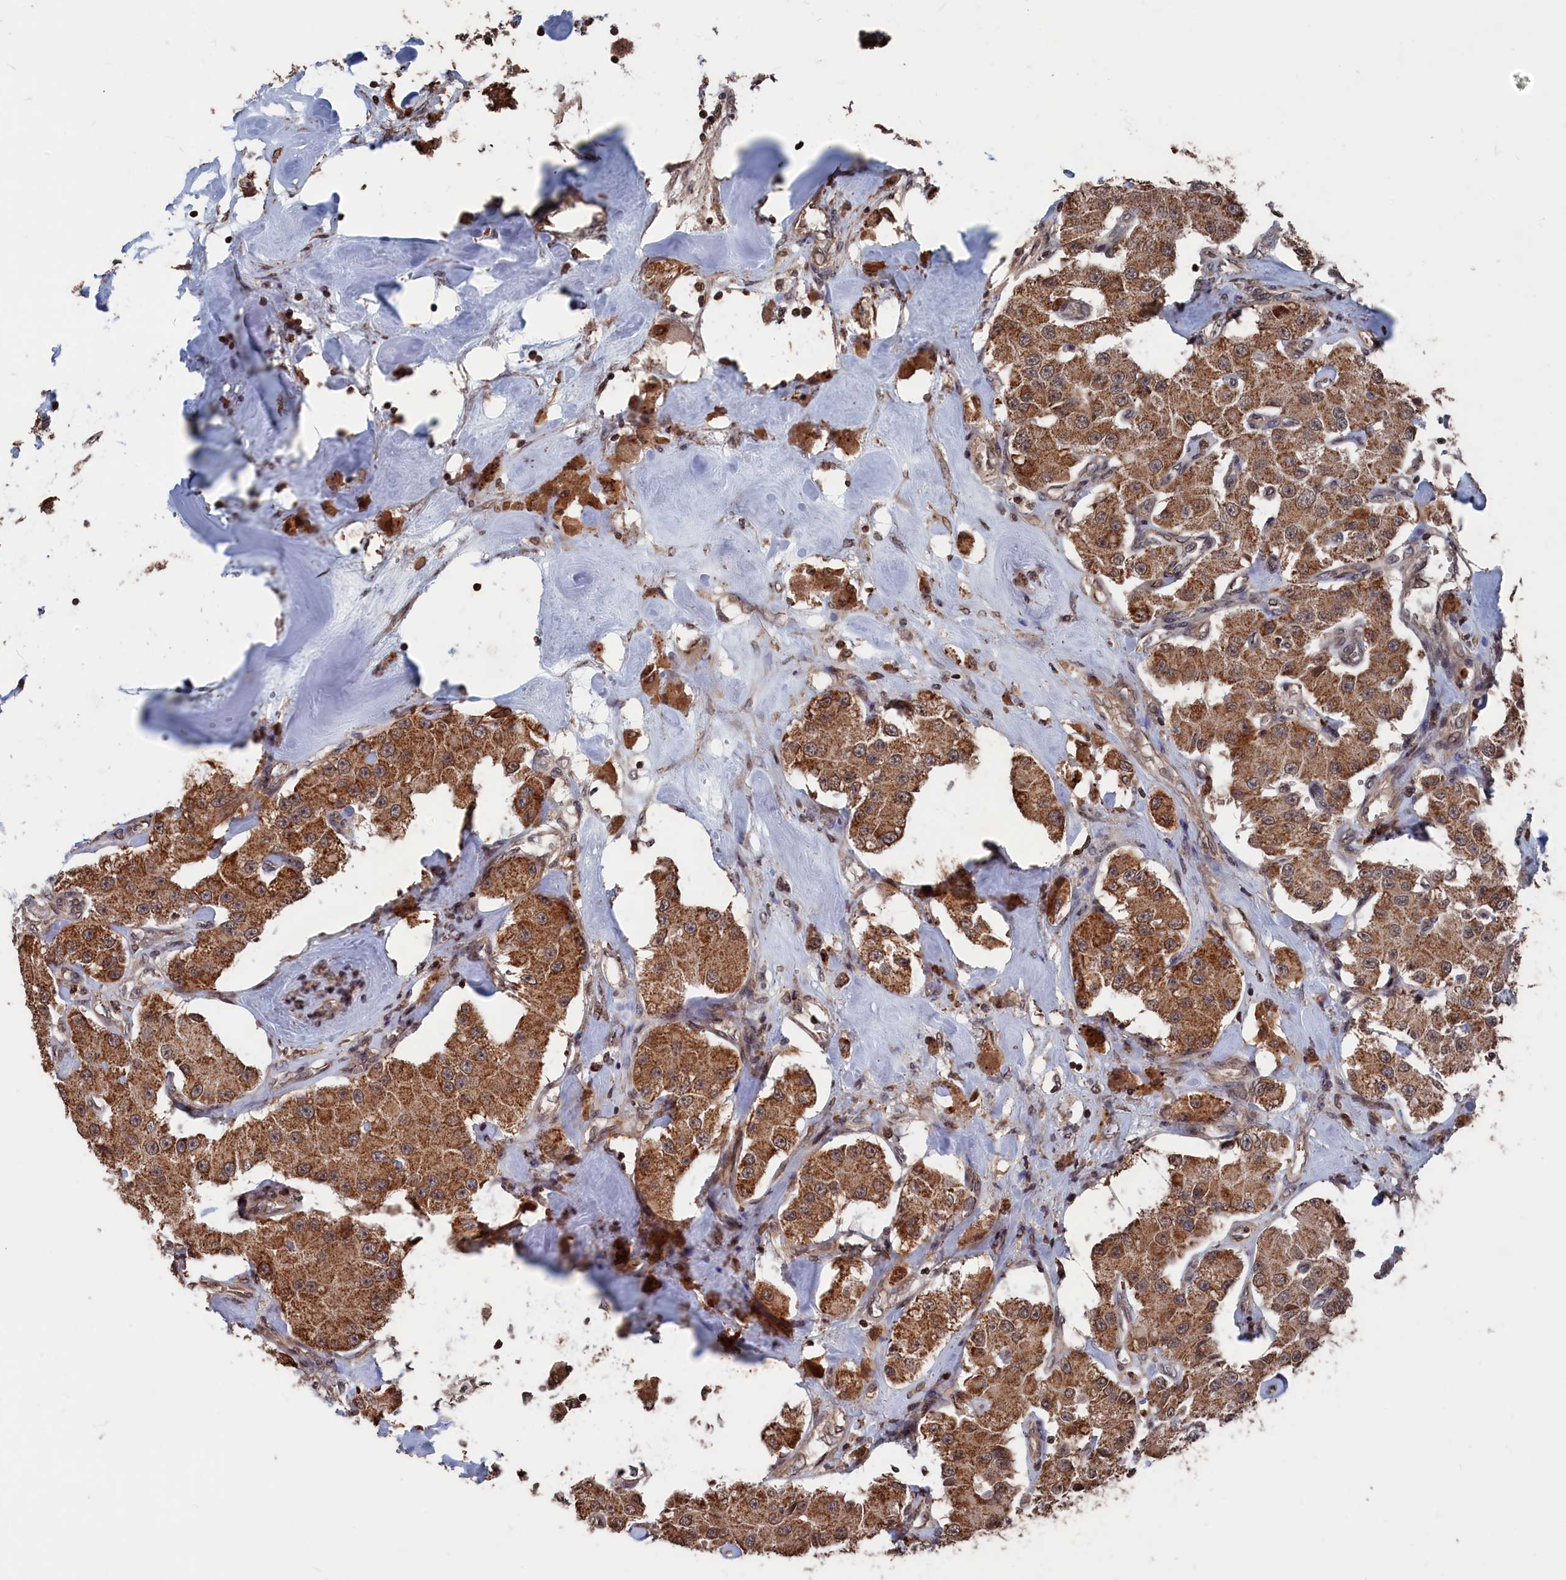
{"staining": {"intensity": "moderate", "quantity": ">75%", "location": "cytoplasmic/membranous"}, "tissue": "carcinoid", "cell_type": "Tumor cells", "image_type": "cancer", "snomed": [{"axis": "morphology", "description": "Carcinoid, malignant, NOS"}, {"axis": "topography", "description": "Pancreas"}], "caption": "High-magnification brightfield microscopy of carcinoid (malignant) stained with DAB (3,3'-diaminobenzidine) (brown) and counterstained with hematoxylin (blue). tumor cells exhibit moderate cytoplasmic/membranous expression is present in about>75% of cells.", "gene": "PDE12", "patient": {"sex": "male", "age": 41}}